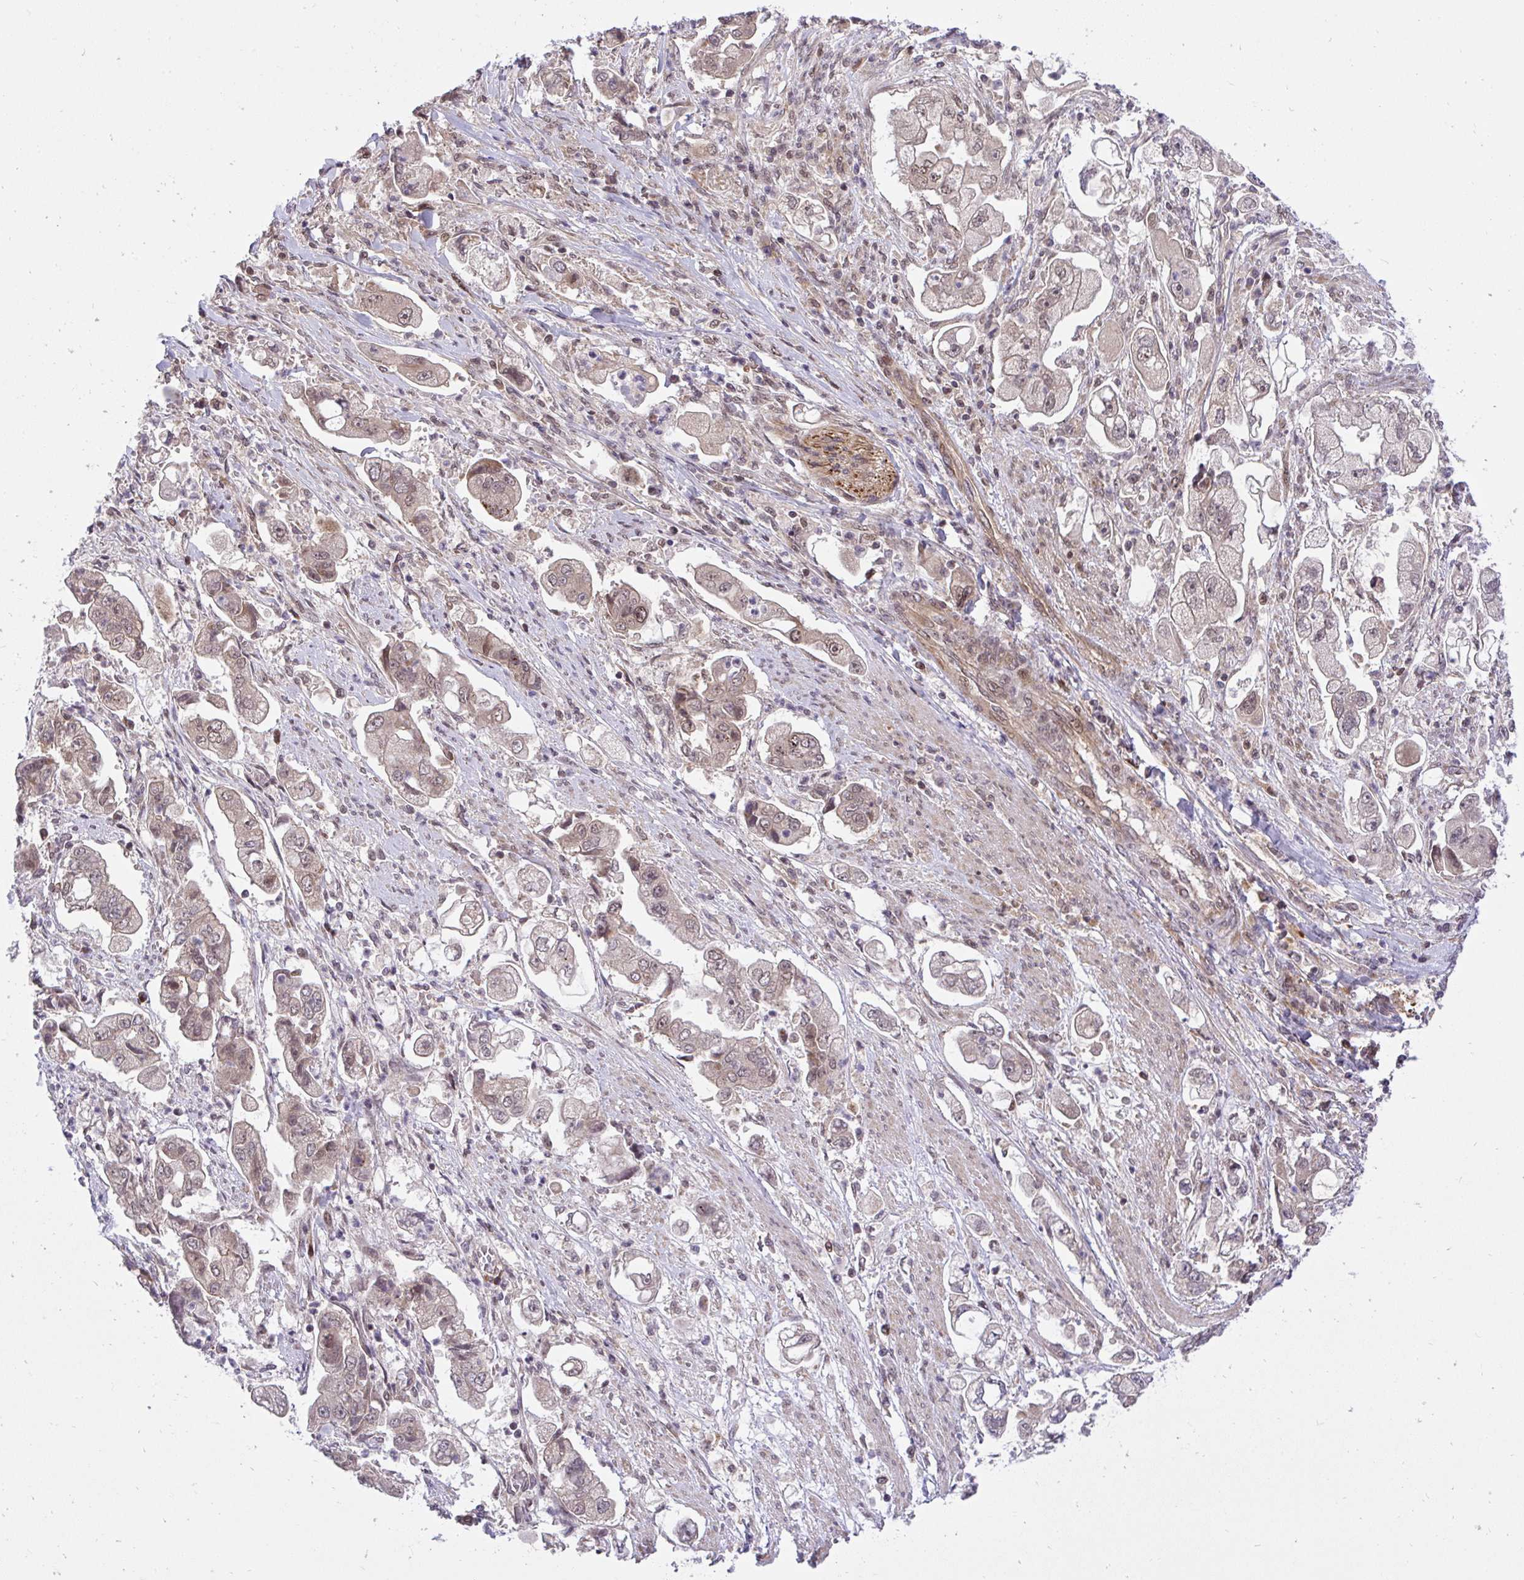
{"staining": {"intensity": "weak", "quantity": "25%-75%", "location": "cytoplasmic/membranous"}, "tissue": "stomach cancer", "cell_type": "Tumor cells", "image_type": "cancer", "snomed": [{"axis": "morphology", "description": "Adenocarcinoma, NOS"}, {"axis": "topography", "description": "Stomach"}], "caption": "Weak cytoplasmic/membranous protein expression is appreciated in about 25%-75% of tumor cells in stomach cancer.", "gene": "ERI1", "patient": {"sex": "male", "age": 62}}